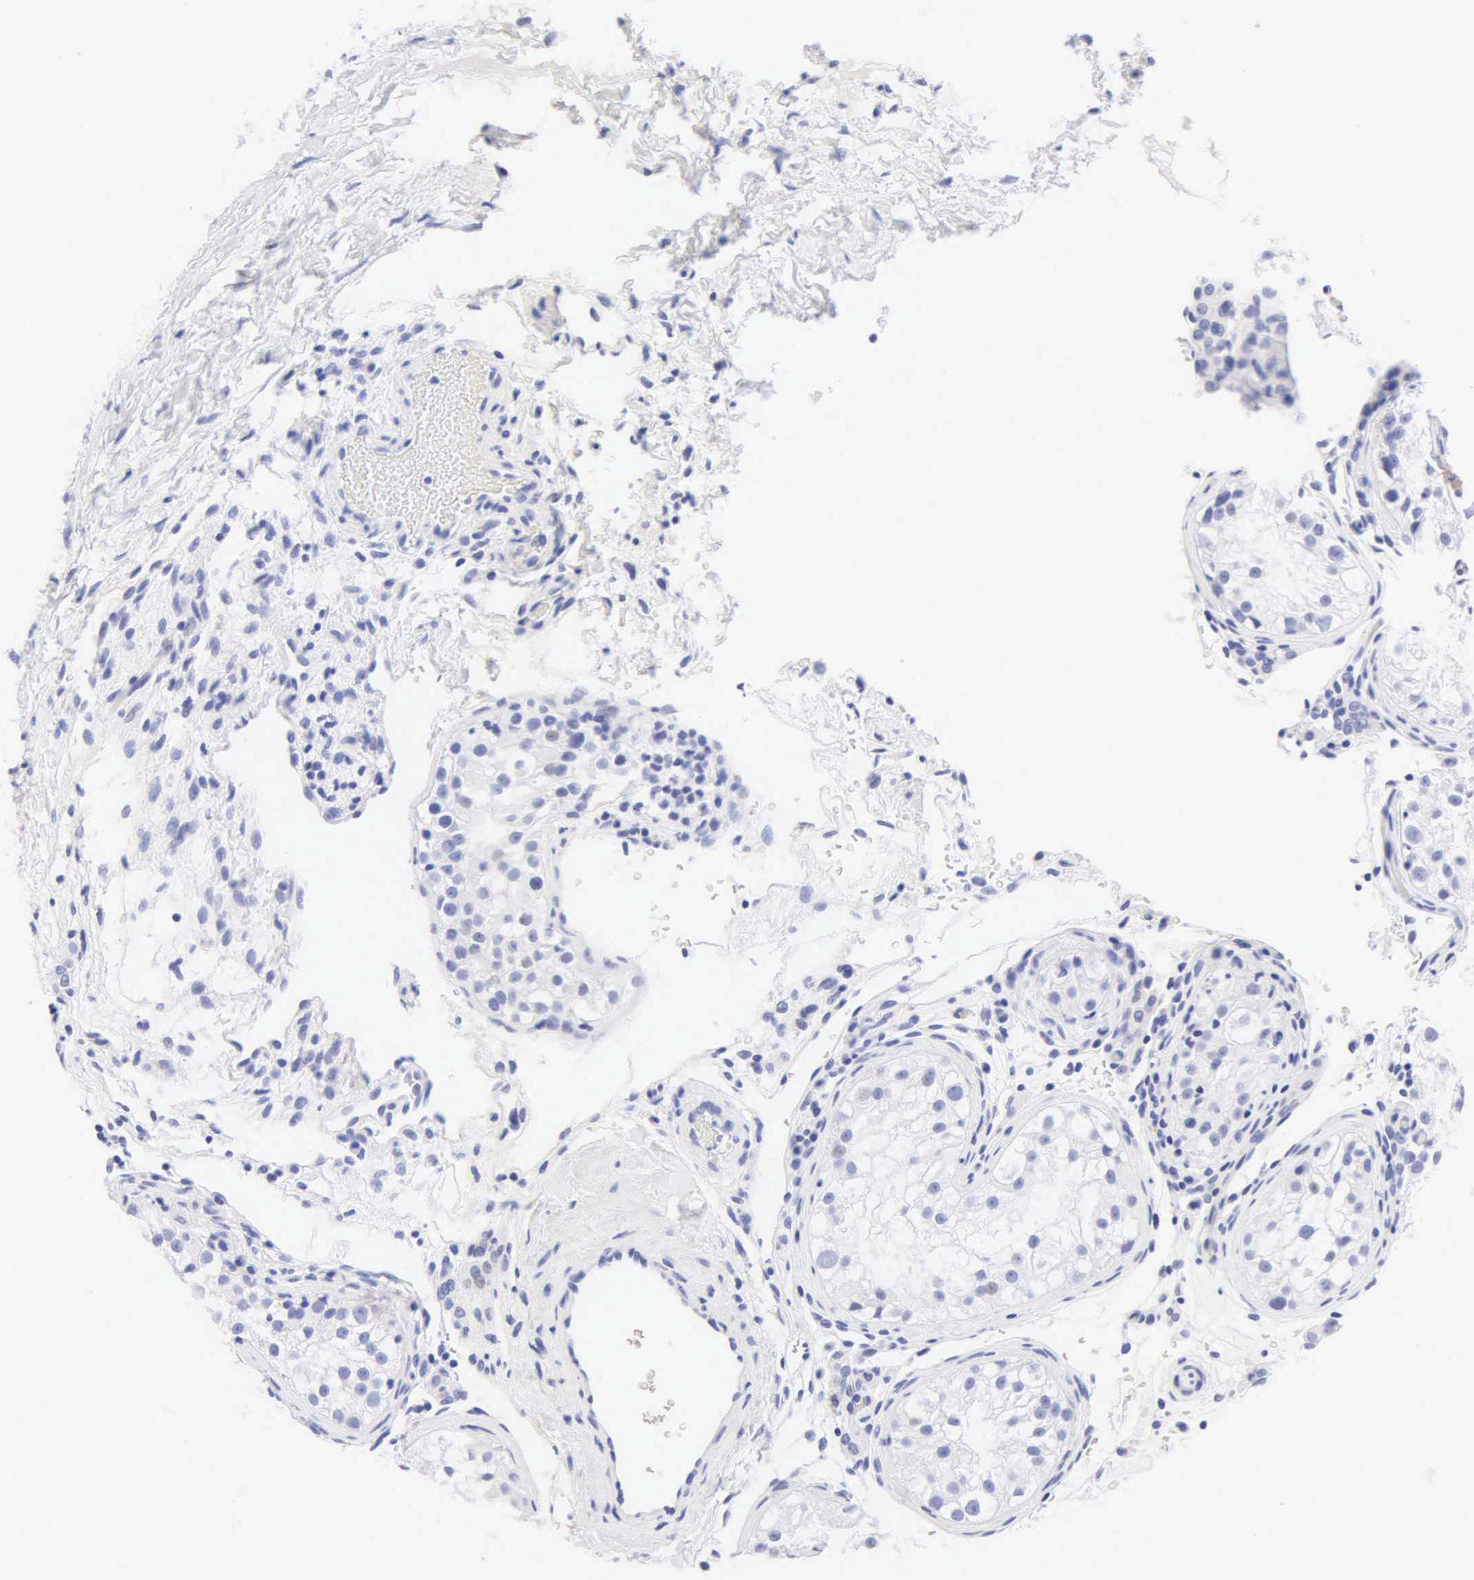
{"staining": {"intensity": "negative", "quantity": "none", "location": "none"}, "tissue": "testis", "cell_type": "Cells in seminiferous ducts", "image_type": "normal", "snomed": [{"axis": "morphology", "description": "Normal tissue, NOS"}, {"axis": "topography", "description": "Testis"}], "caption": "Human testis stained for a protein using immunohistochemistry reveals no expression in cells in seminiferous ducts.", "gene": "NKX2", "patient": {"sex": "male", "age": 24}}